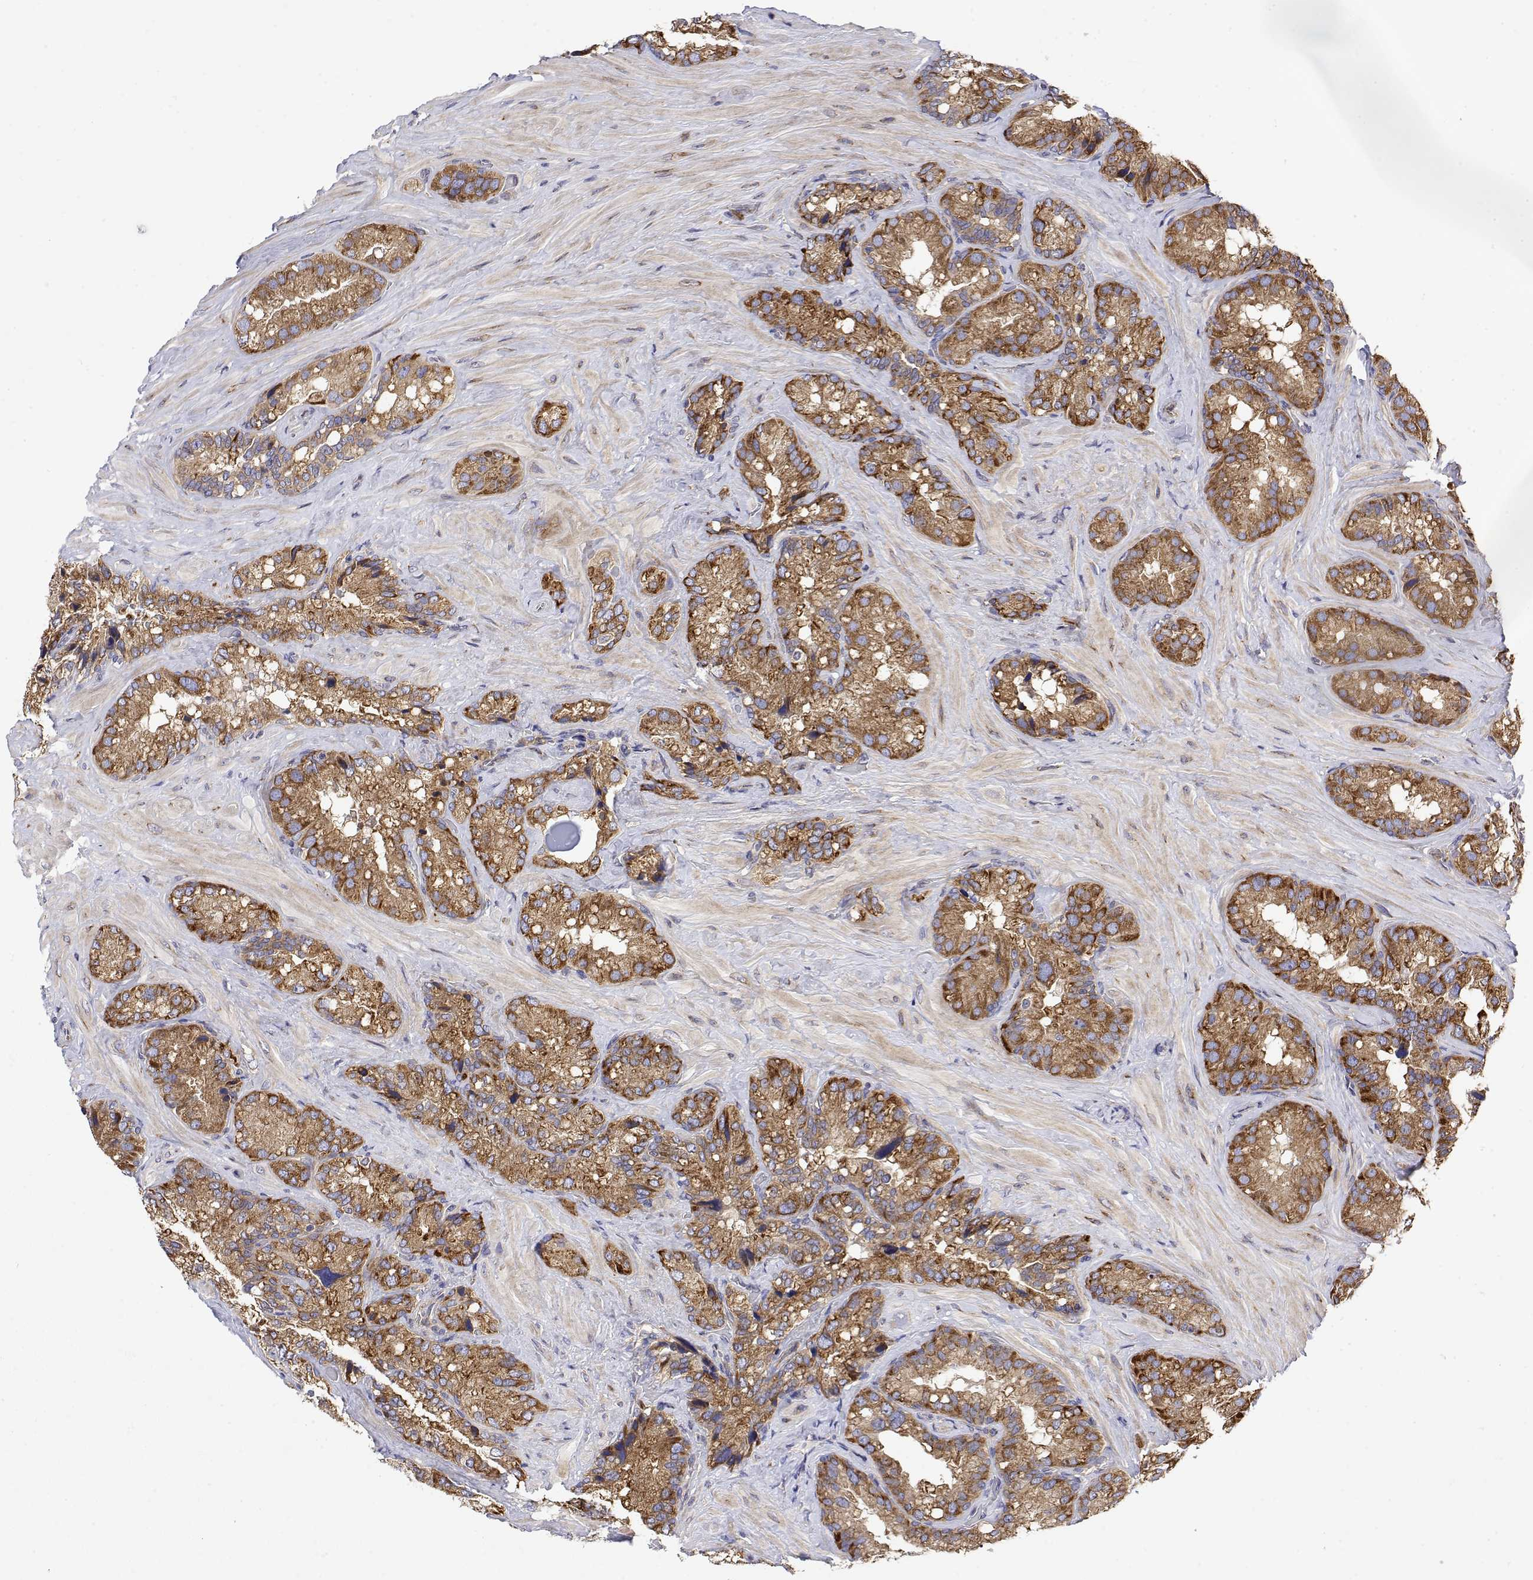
{"staining": {"intensity": "moderate", "quantity": ">75%", "location": "cytoplasmic/membranous"}, "tissue": "seminal vesicle", "cell_type": "Glandular cells", "image_type": "normal", "snomed": [{"axis": "morphology", "description": "Normal tissue, NOS"}, {"axis": "topography", "description": "Seminal veicle"}], "caption": "Immunohistochemical staining of benign seminal vesicle reveals moderate cytoplasmic/membranous protein staining in about >75% of glandular cells.", "gene": "EEF1G", "patient": {"sex": "male", "age": 60}}